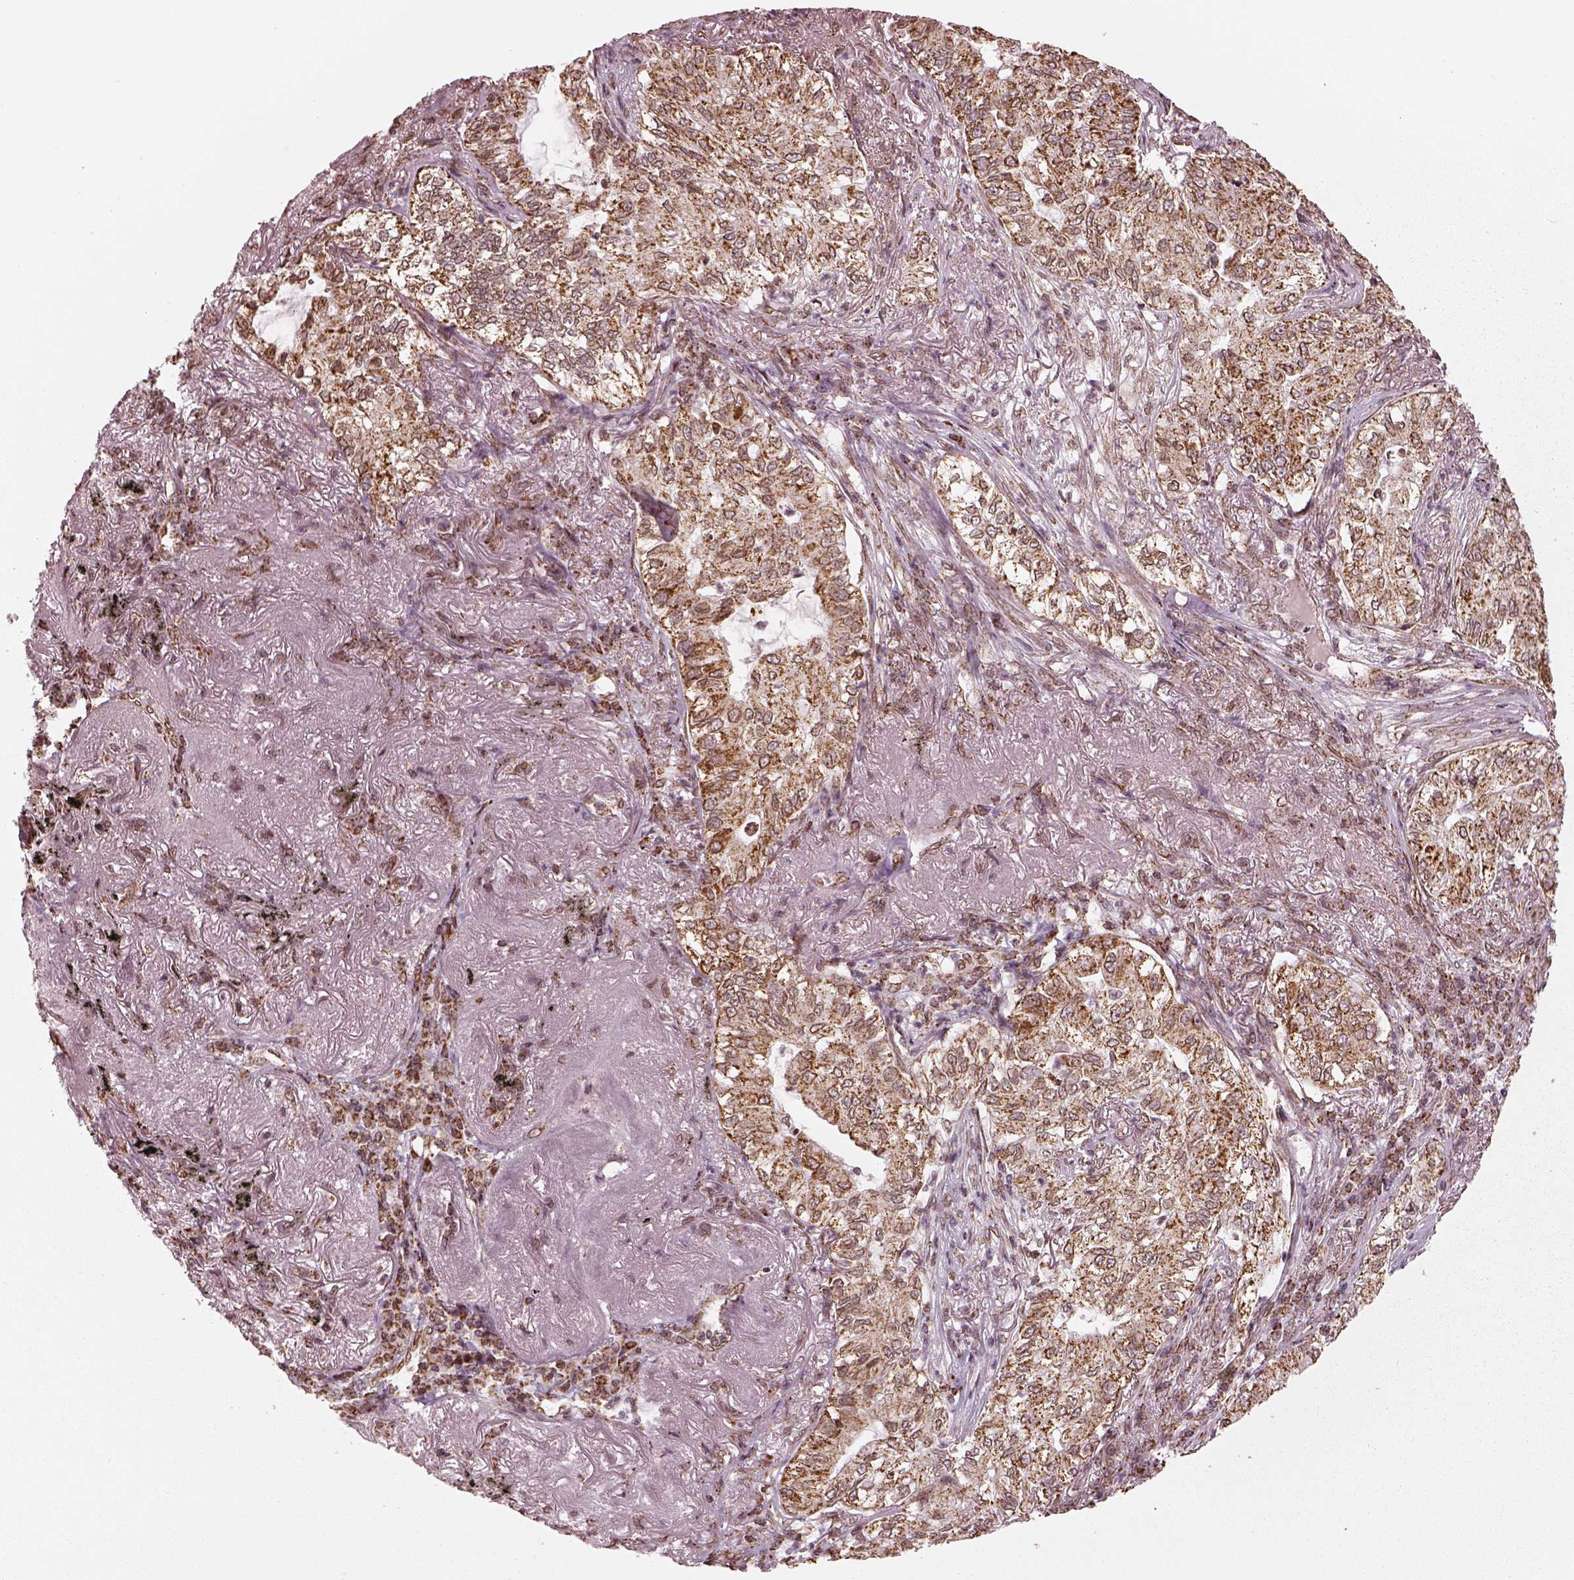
{"staining": {"intensity": "strong", "quantity": ">75%", "location": "cytoplasmic/membranous"}, "tissue": "lung cancer", "cell_type": "Tumor cells", "image_type": "cancer", "snomed": [{"axis": "morphology", "description": "Adenocarcinoma, NOS"}, {"axis": "topography", "description": "Lung"}], "caption": "This is a photomicrograph of immunohistochemistry staining of adenocarcinoma (lung), which shows strong staining in the cytoplasmic/membranous of tumor cells.", "gene": "ACOT2", "patient": {"sex": "female", "age": 73}}